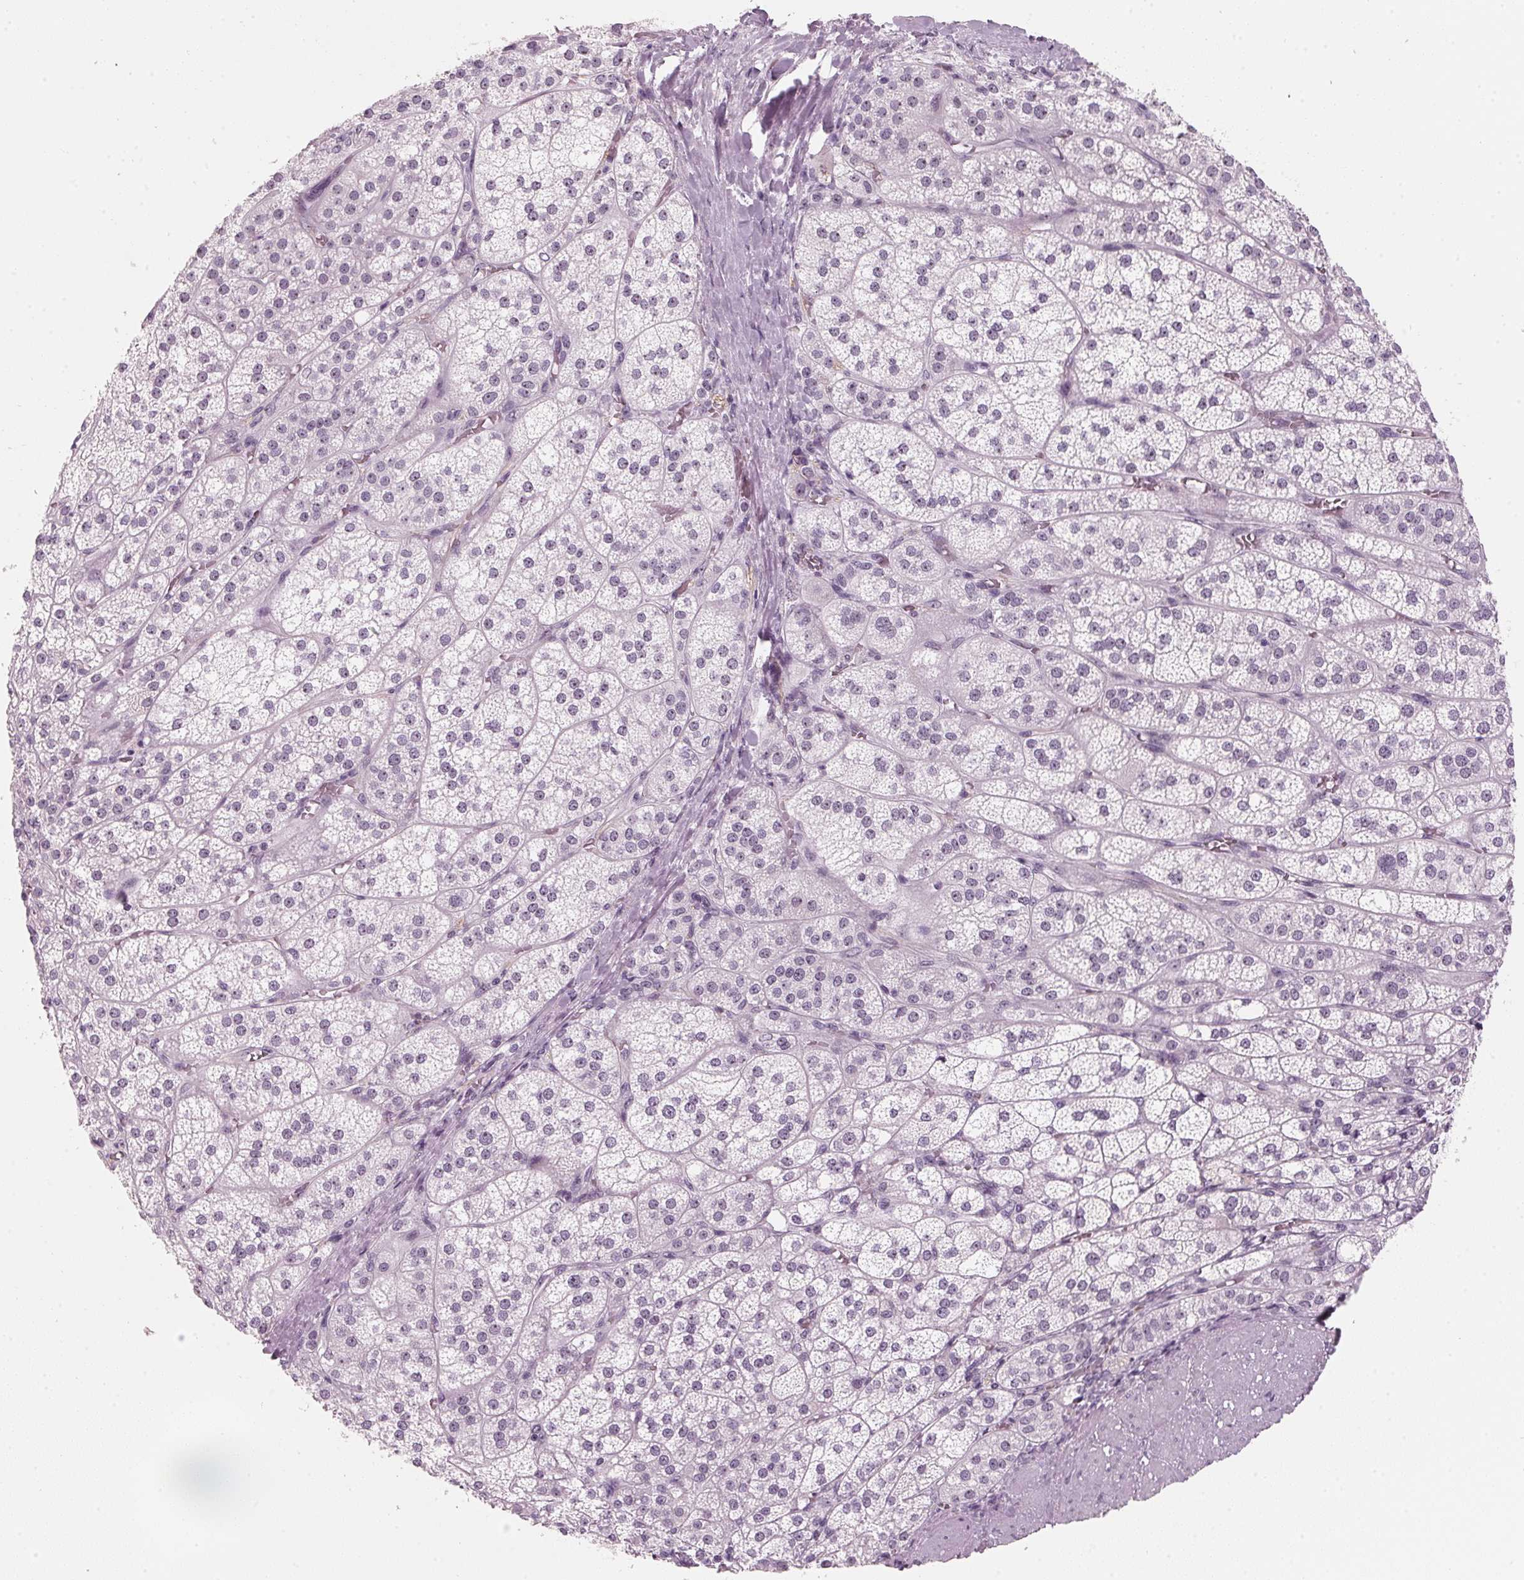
{"staining": {"intensity": "negative", "quantity": "none", "location": "none"}, "tissue": "adrenal gland", "cell_type": "Glandular cells", "image_type": "normal", "snomed": [{"axis": "morphology", "description": "Normal tissue, NOS"}, {"axis": "topography", "description": "Adrenal gland"}], "caption": "Human adrenal gland stained for a protein using IHC displays no expression in glandular cells.", "gene": "DNTTIP2", "patient": {"sex": "female", "age": 60}}